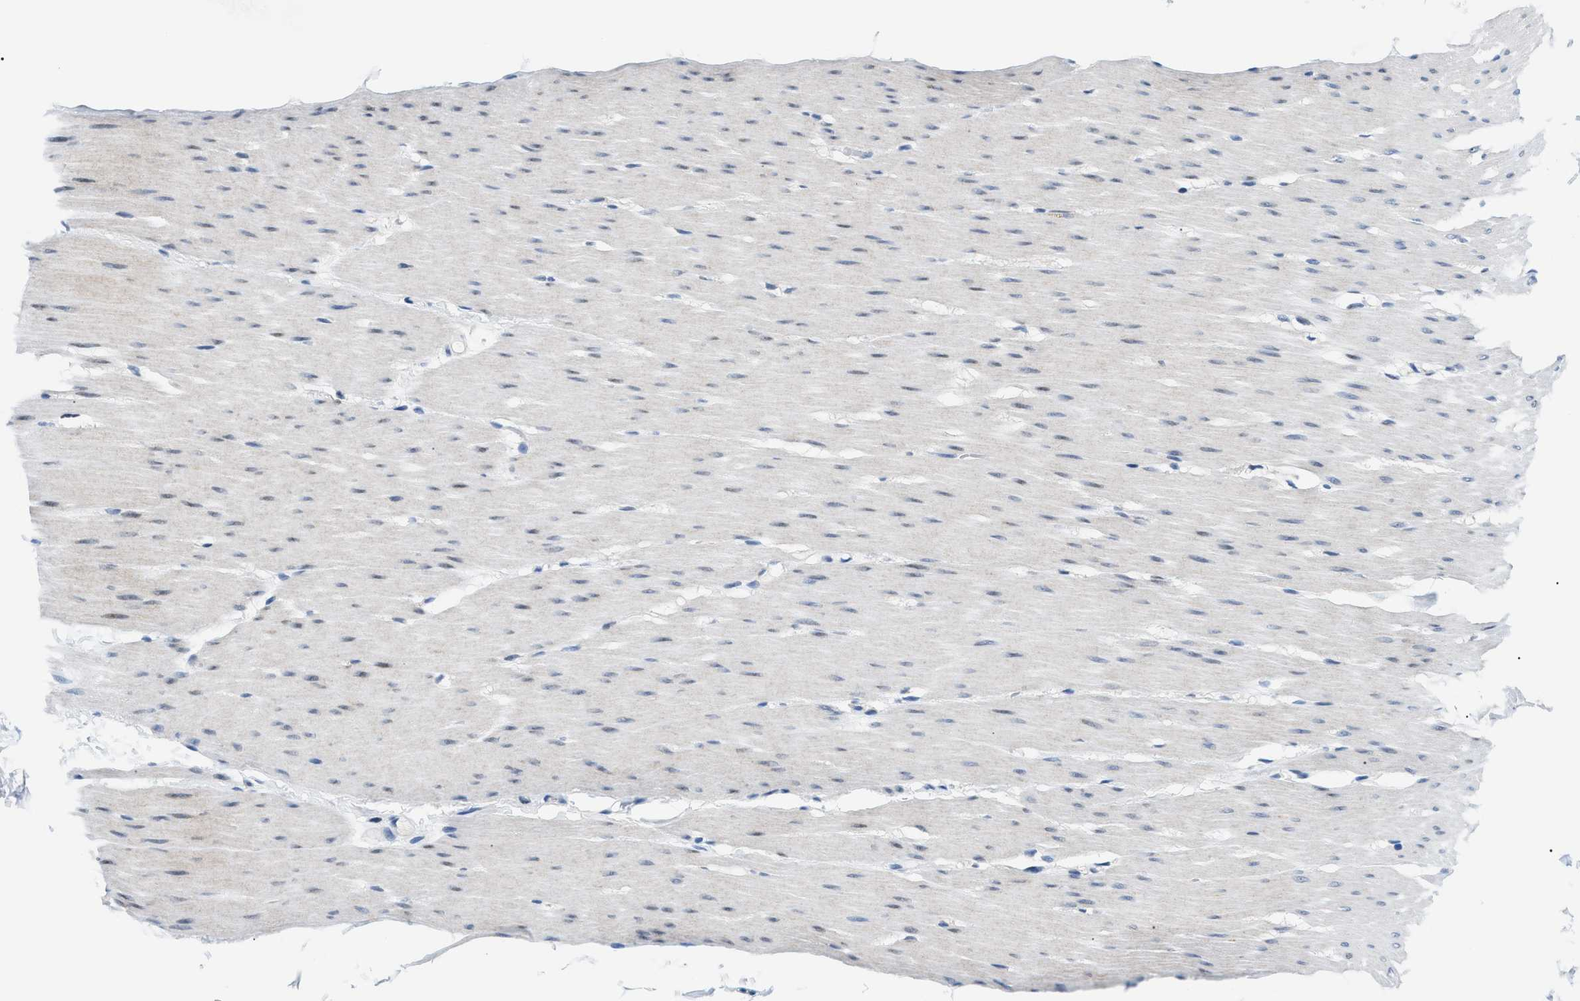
{"staining": {"intensity": "weak", "quantity": "<25%", "location": "nuclear"}, "tissue": "smooth muscle", "cell_type": "Smooth muscle cells", "image_type": "normal", "snomed": [{"axis": "morphology", "description": "Normal tissue, NOS"}, {"axis": "topography", "description": "Smooth muscle"}, {"axis": "topography", "description": "Colon"}], "caption": "IHC of unremarkable smooth muscle shows no expression in smooth muscle cells.", "gene": "SMARCC1", "patient": {"sex": "male", "age": 67}}